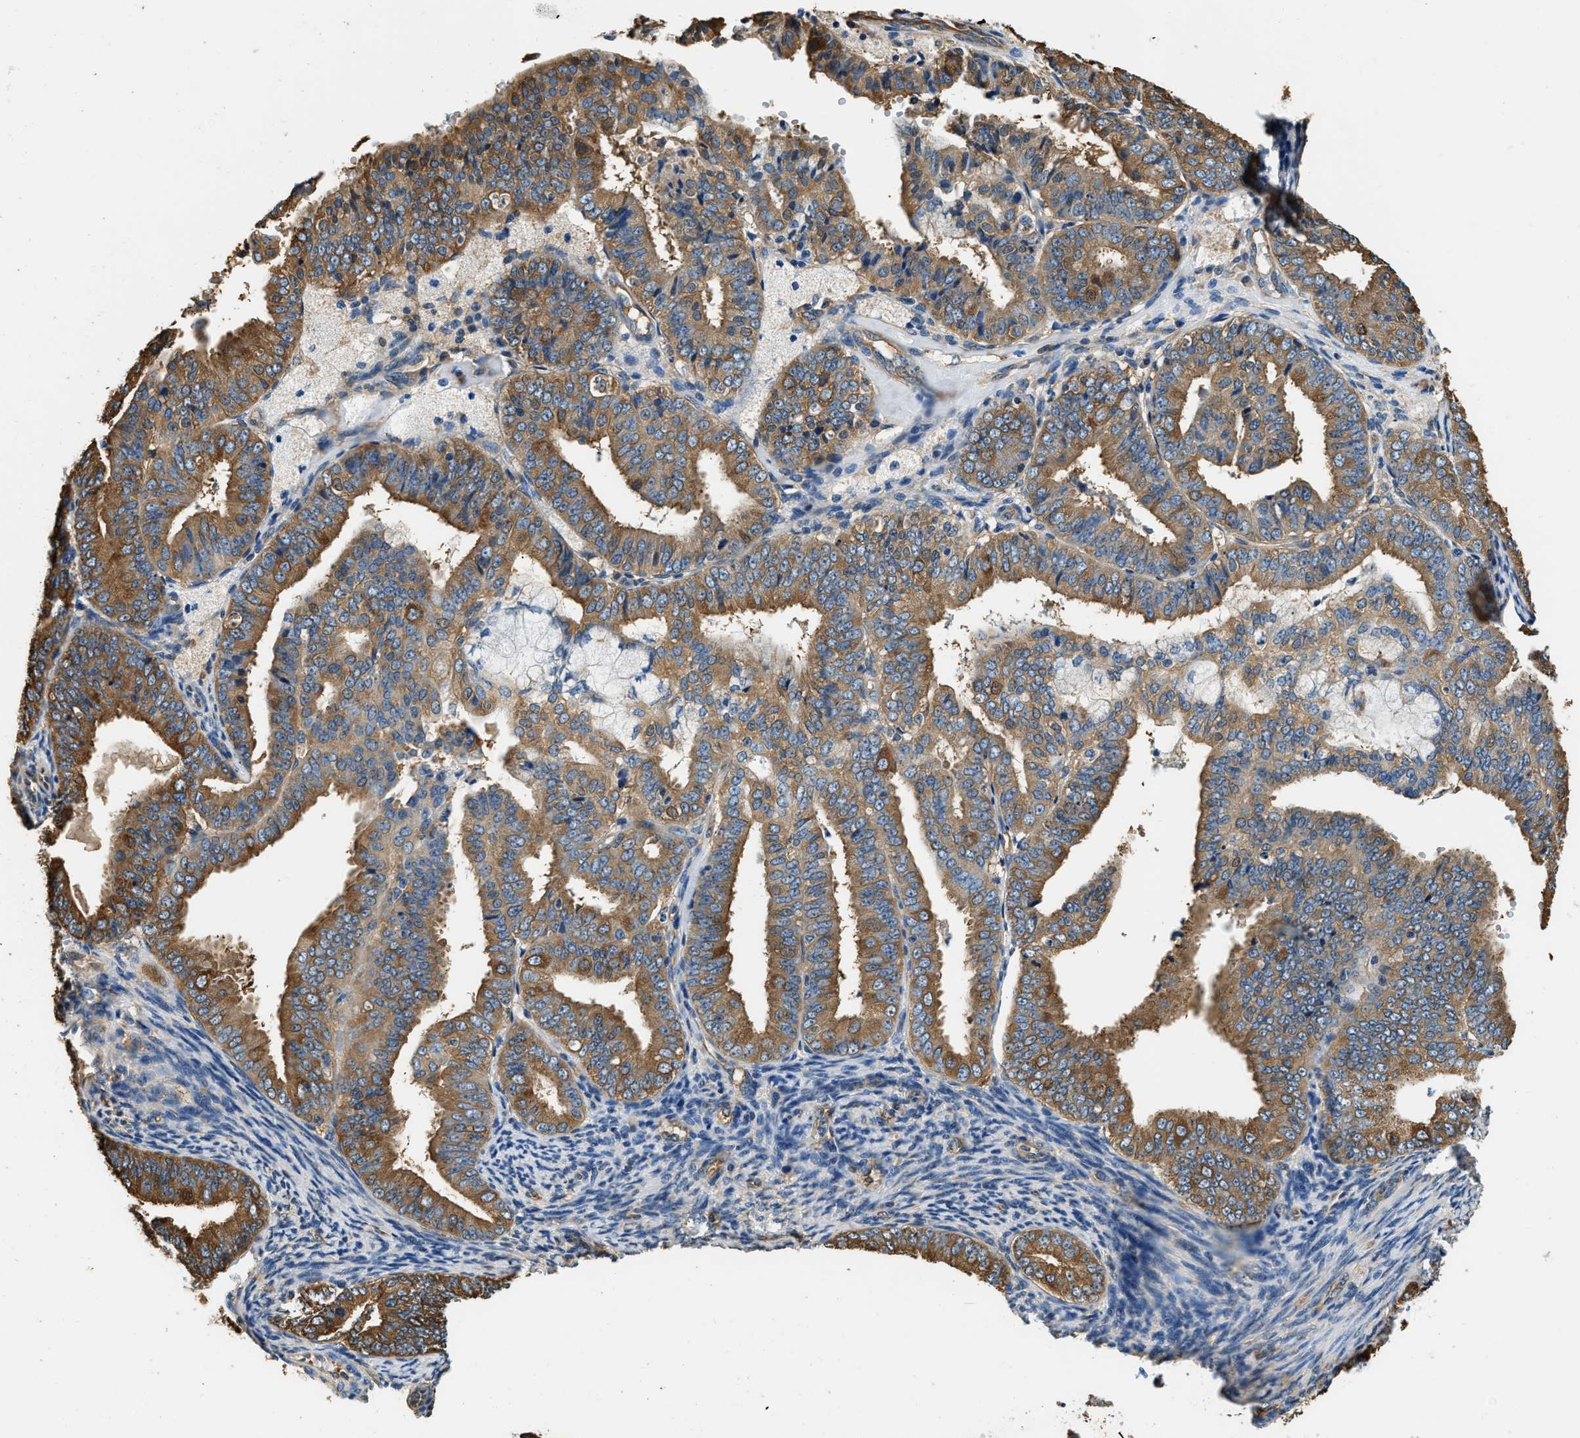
{"staining": {"intensity": "moderate", "quantity": ">75%", "location": "cytoplasmic/membranous"}, "tissue": "endometrial cancer", "cell_type": "Tumor cells", "image_type": "cancer", "snomed": [{"axis": "morphology", "description": "Adenocarcinoma, NOS"}, {"axis": "topography", "description": "Endometrium"}], "caption": "Immunohistochemistry (IHC) (DAB (3,3'-diaminobenzidine)) staining of endometrial cancer shows moderate cytoplasmic/membranous protein staining in about >75% of tumor cells.", "gene": "PPP2R1B", "patient": {"sex": "female", "age": 63}}